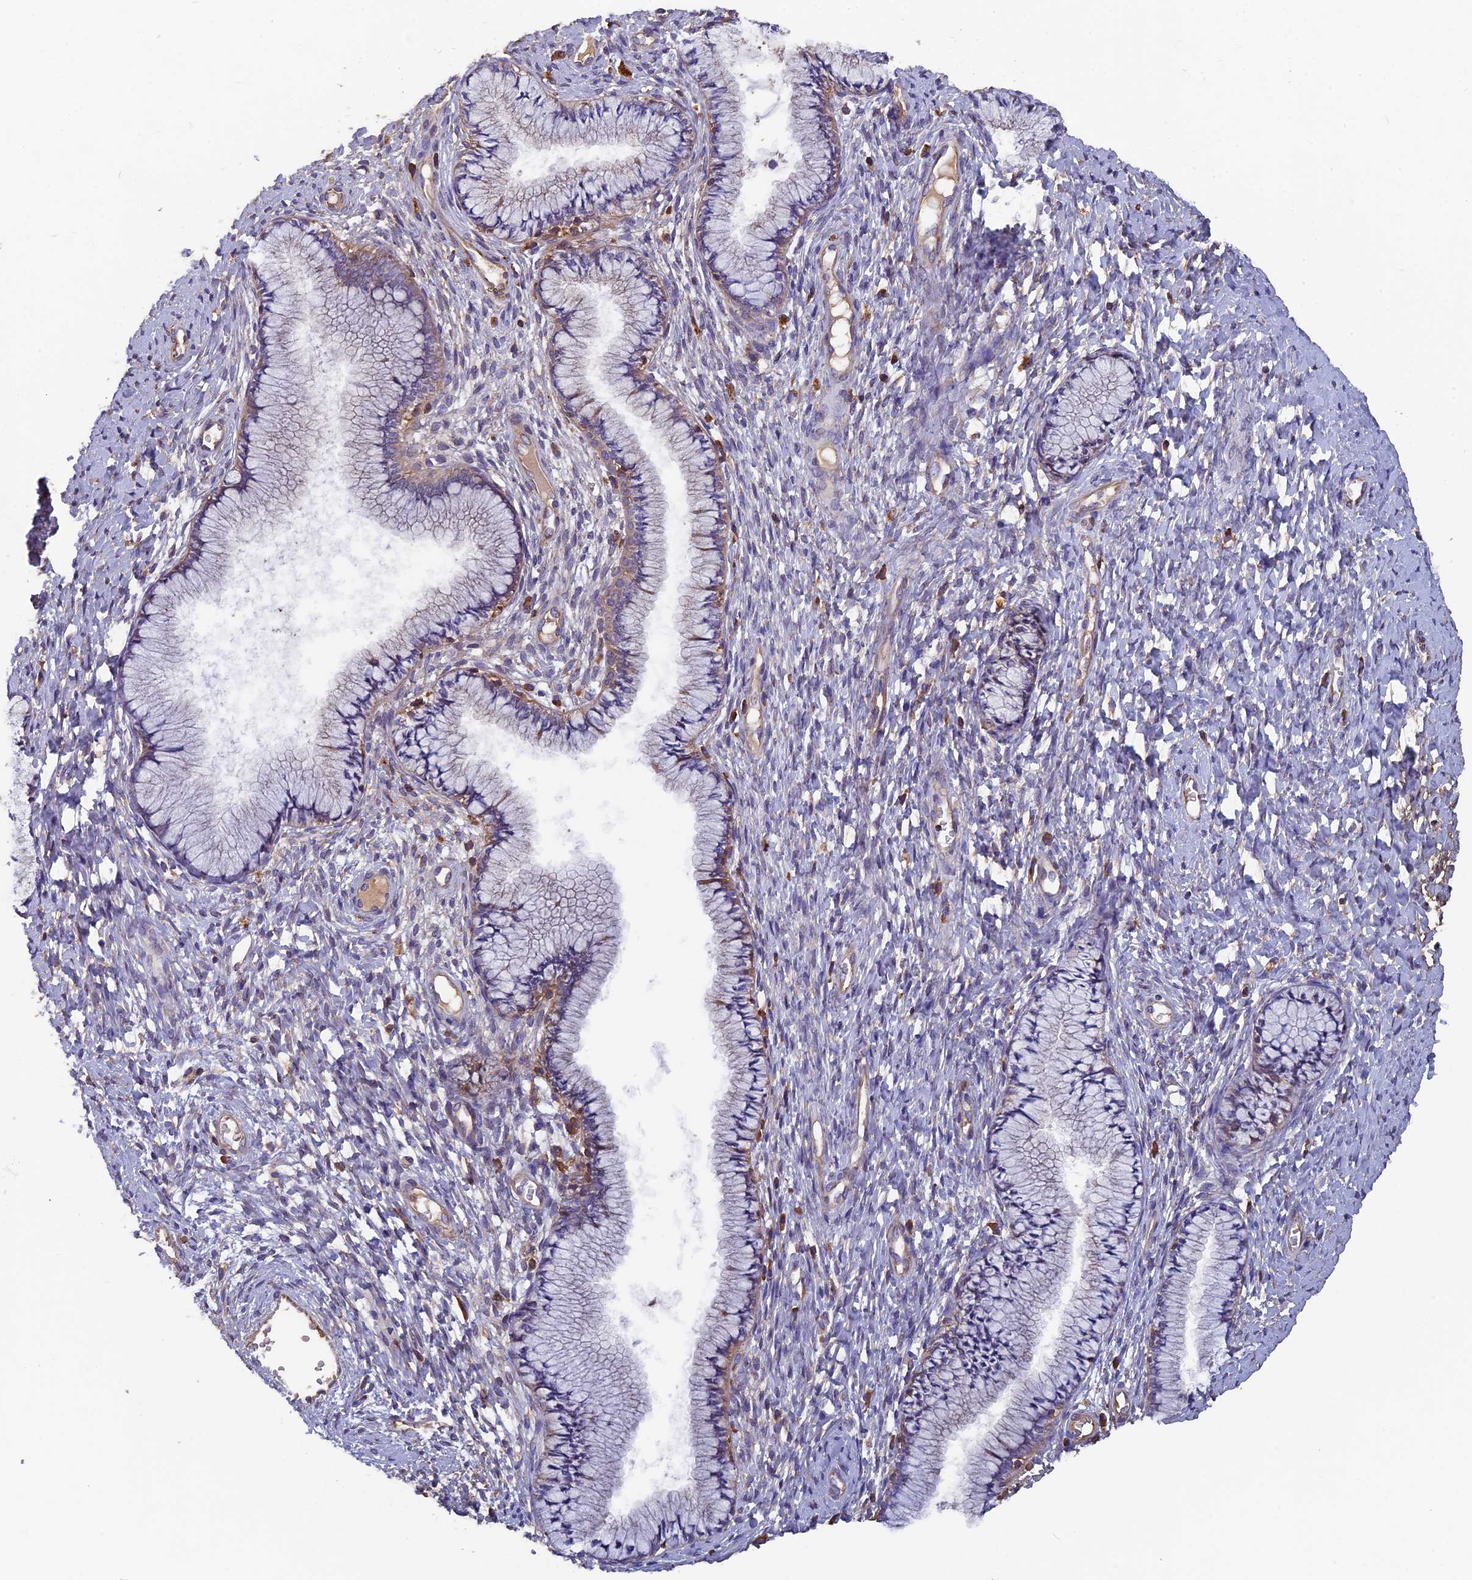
{"staining": {"intensity": "negative", "quantity": "none", "location": "none"}, "tissue": "cervix", "cell_type": "Glandular cells", "image_type": "normal", "snomed": [{"axis": "morphology", "description": "Normal tissue, NOS"}, {"axis": "topography", "description": "Cervix"}], "caption": "IHC of normal cervix reveals no positivity in glandular cells.", "gene": "CCDC153", "patient": {"sex": "female", "age": 42}}